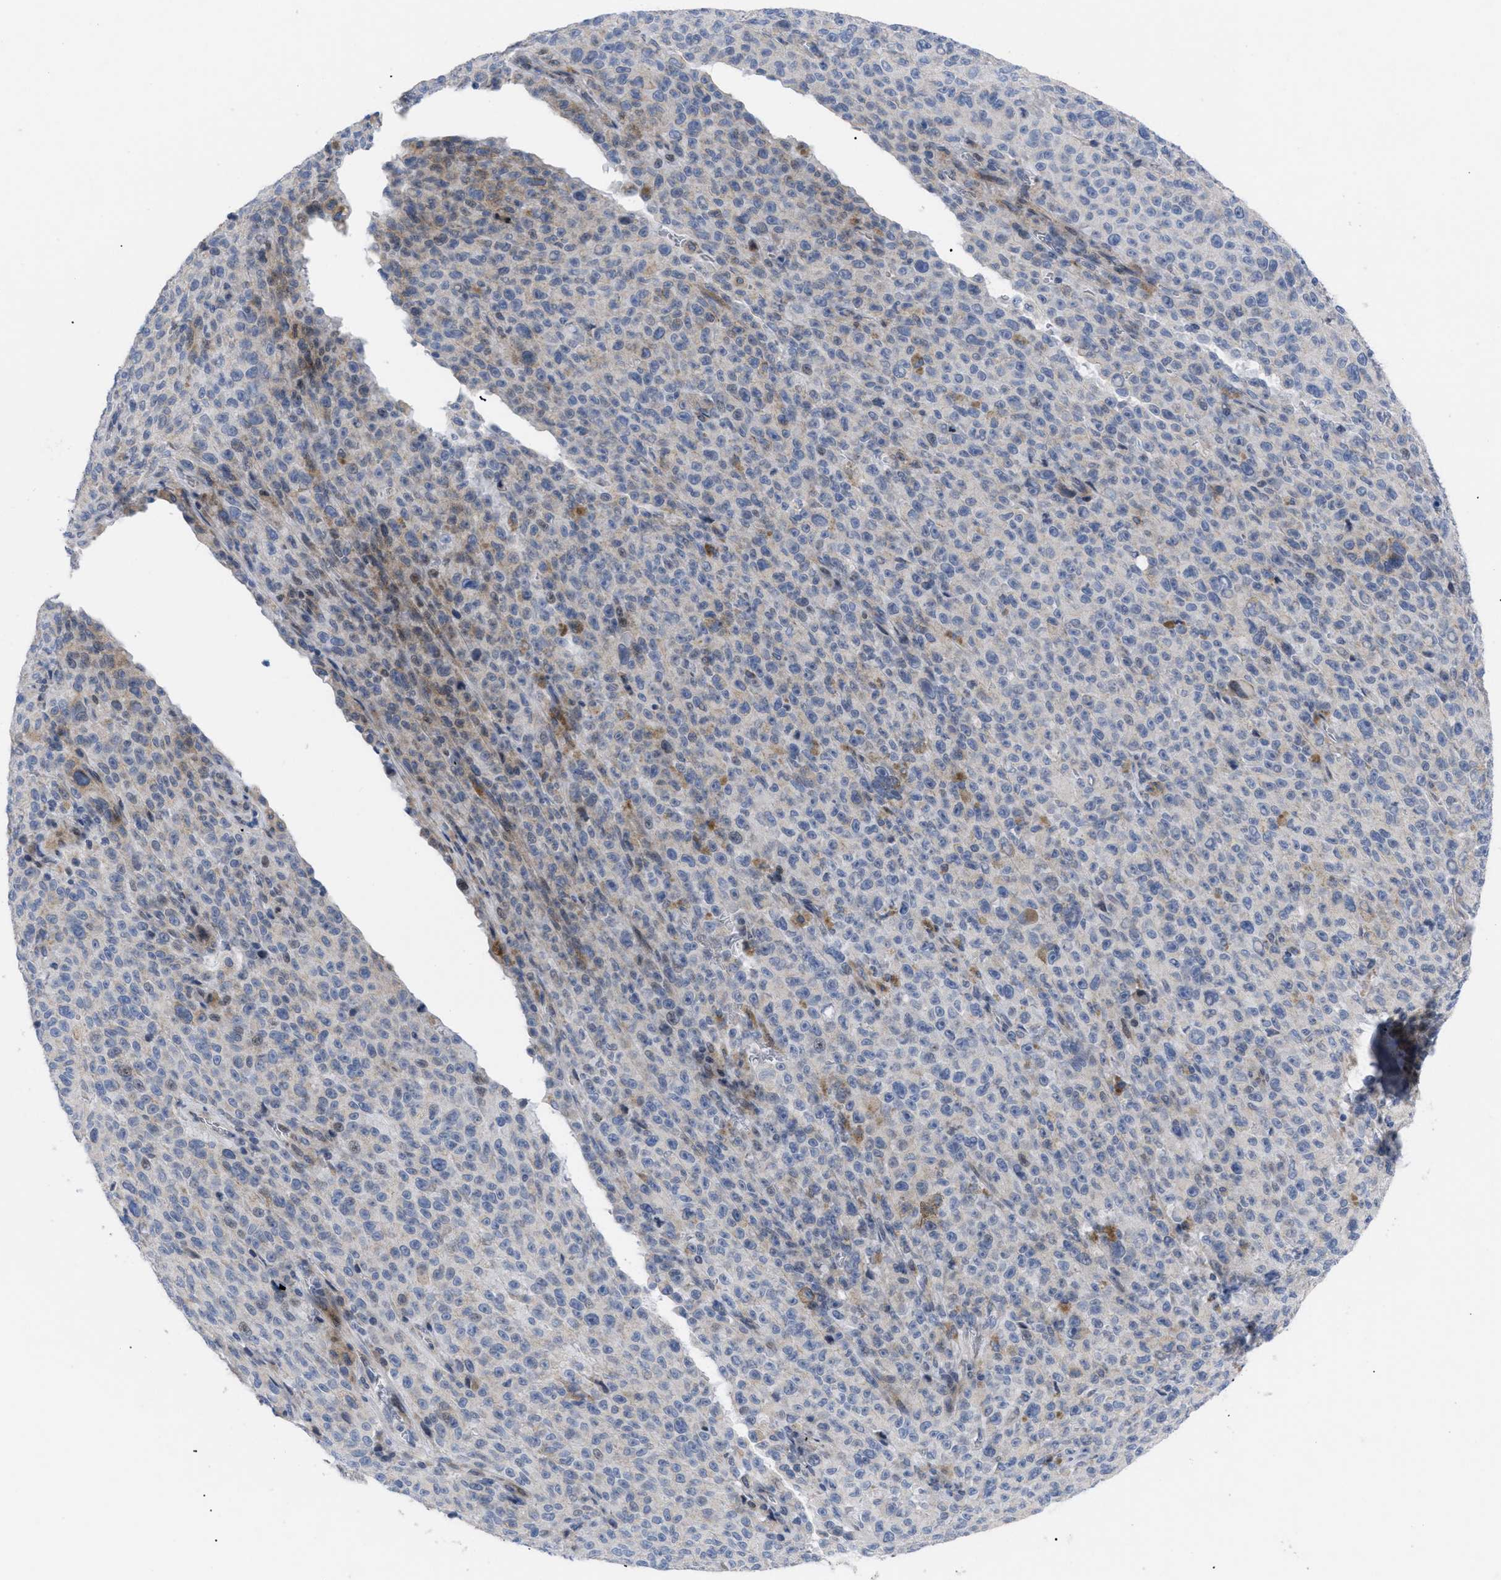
{"staining": {"intensity": "negative", "quantity": "none", "location": "none"}, "tissue": "melanoma", "cell_type": "Tumor cells", "image_type": "cancer", "snomed": [{"axis": "morphology", "description": "Malignant melanoma, NOS"}, {"axis": "topography", "description": "Skin"}], "caption": "The photomicrograph demonstrates no staining of tumor cells in melanoma.", "gene": "CAV3", "patient": {"sex": "female", "age": 82}}